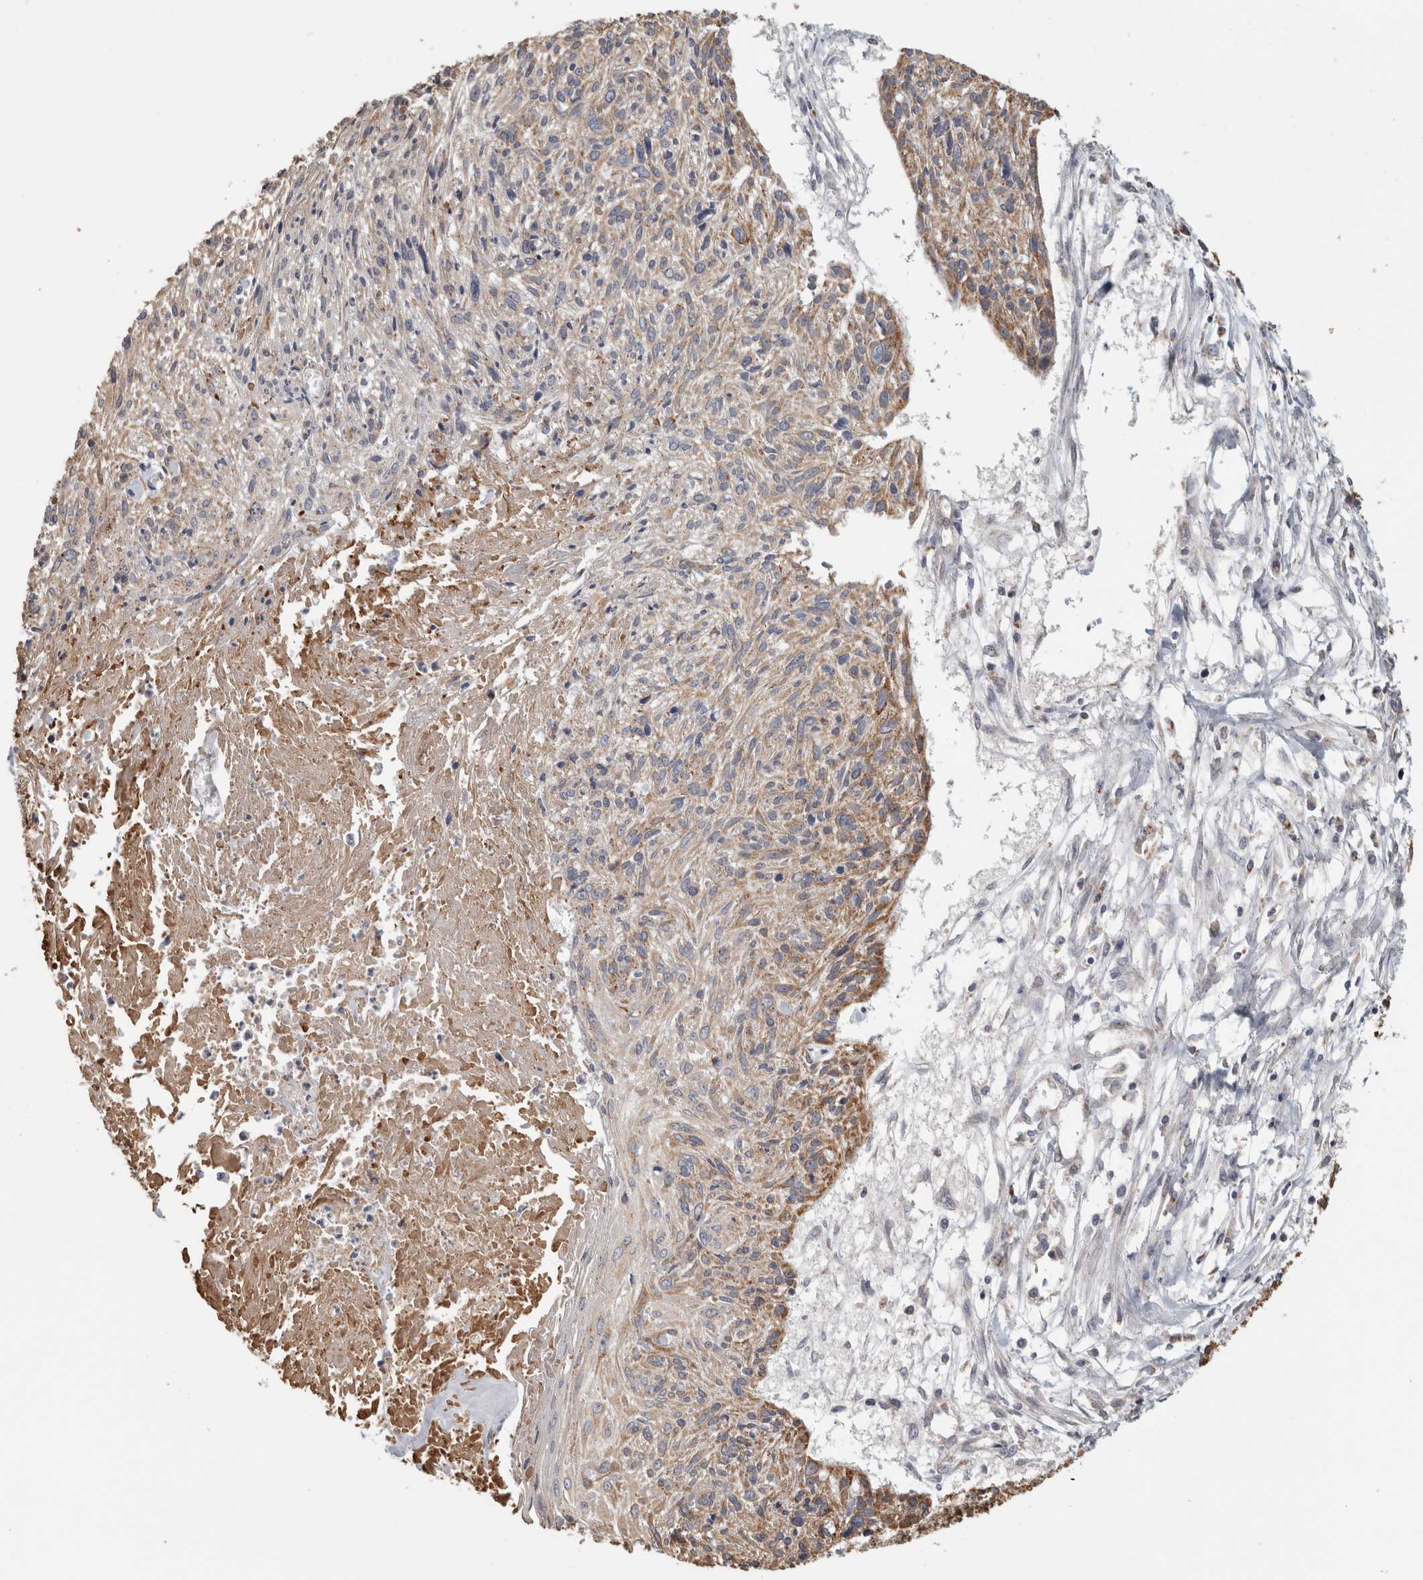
{"staining": {"intensity": "moderate", "quantity": "25%-75%", "location": "cytoplasmic/membranous"}, "tissue": "cervical cancer", "cell_type": "Tumor cells", "image_type": "cancer", "snomed": [{"axis": "morphology", "description": "Squamous cell carcinoma, NOS"}, {"axis": "topography", "description": "Cervix"}], "caption": "Squamous cell carcinoma (cervical) stained with DAB immunohistochemistry (IHC) reveals medium levels of moderate cytoplasmic/membranous positivity in about 25%-75% of tumor cells.", "gene": "ST8SIA1", "patient": {"sex": "female", "age": 51}}